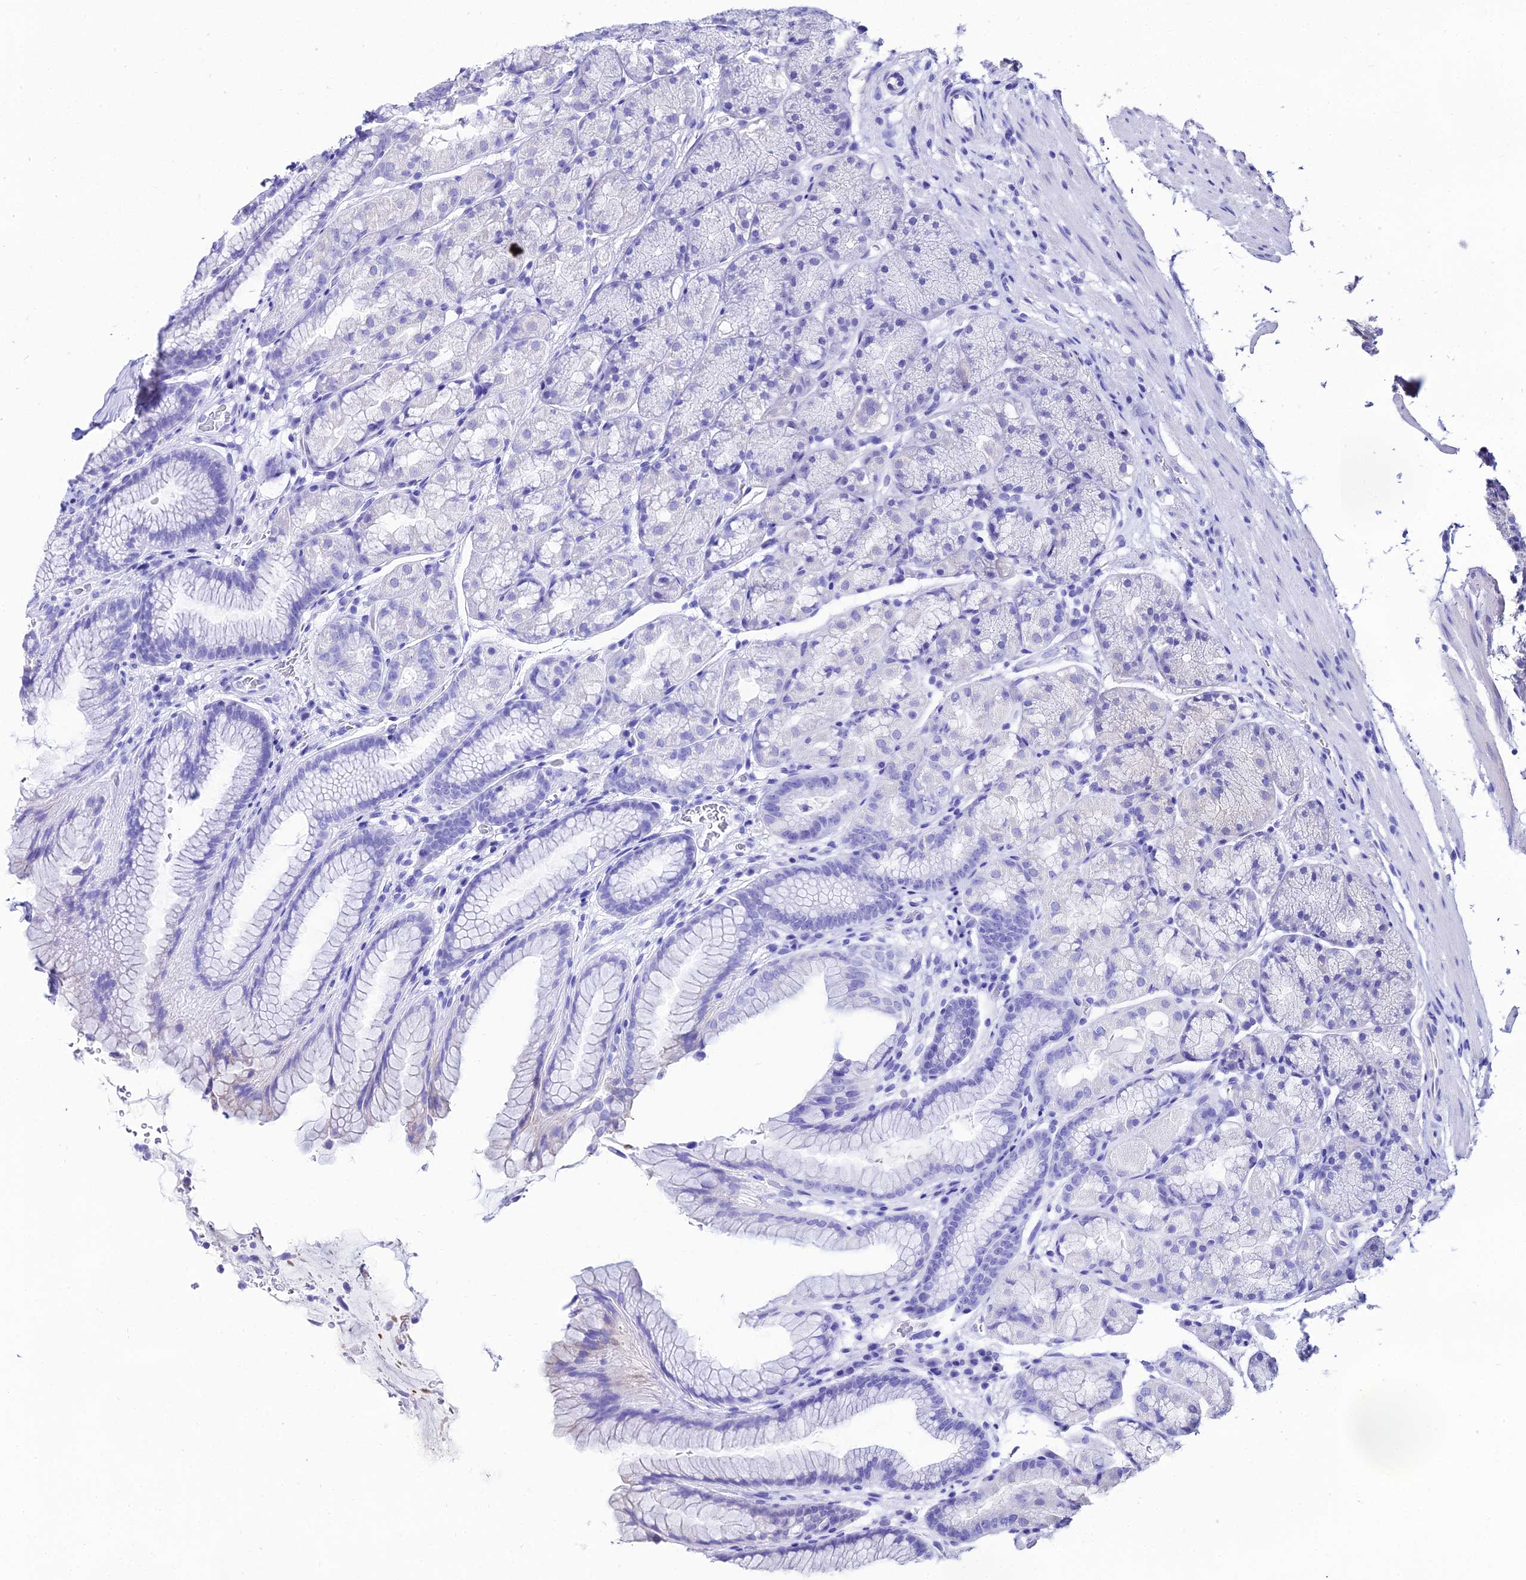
{"staining": {"intensity": "negative", "quantity": "none", "location": "none"}, "tissue": "stomach", "cell_type": "Glandular cells", "image_type": "normal", "snomed": [{"axis": "morphology", "description": "Normal tissue, NOS"}, {"axis": "topography", "description": "Stomach"}], "caption": "There is no significant expression in glandular cells of stomach. The staining is performed using DAB (3,3'-diaminobenzidine) brown chromogen with nuclei counter-stained in using hematoxylin.", "gene": "DDX19A", "patient": {"sex": "male", "age": 63}}